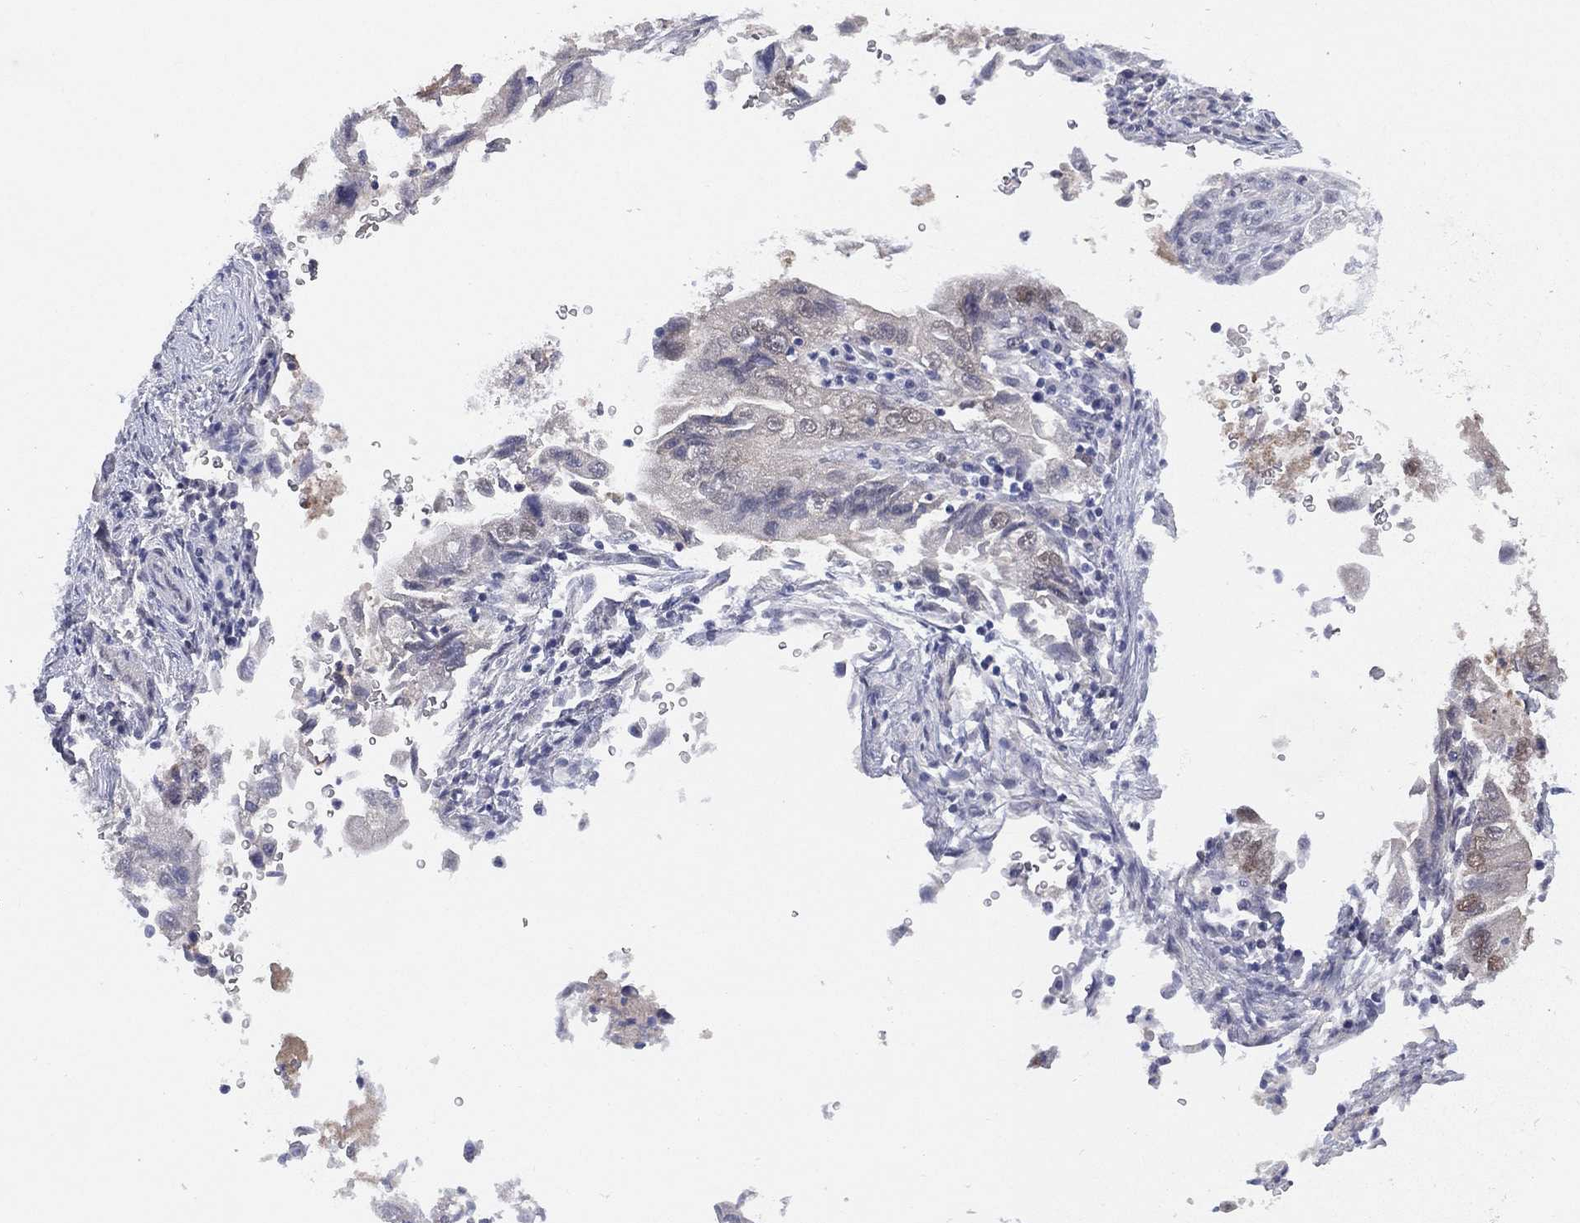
{"staining": {"intensity": "negative", "quantity": "none", "location": "none"}, "tissue": "stomach cancer", "cell_type": "Tumor cells", "image_type": "cancer", "snomed": [{"axis": "morphology", "description": "Adenocarcinoma, NOS"}, {"axis": "topography", "description": "Stomach"}], "caption": "Immunohistochemistry image of stomach cancer (adenocarcinoma) stained for a protein (brown), which demonstrates no positivity in tumor cells.", "gene": "DDAH1", "patient": {"sex": "male", "age": 76}}